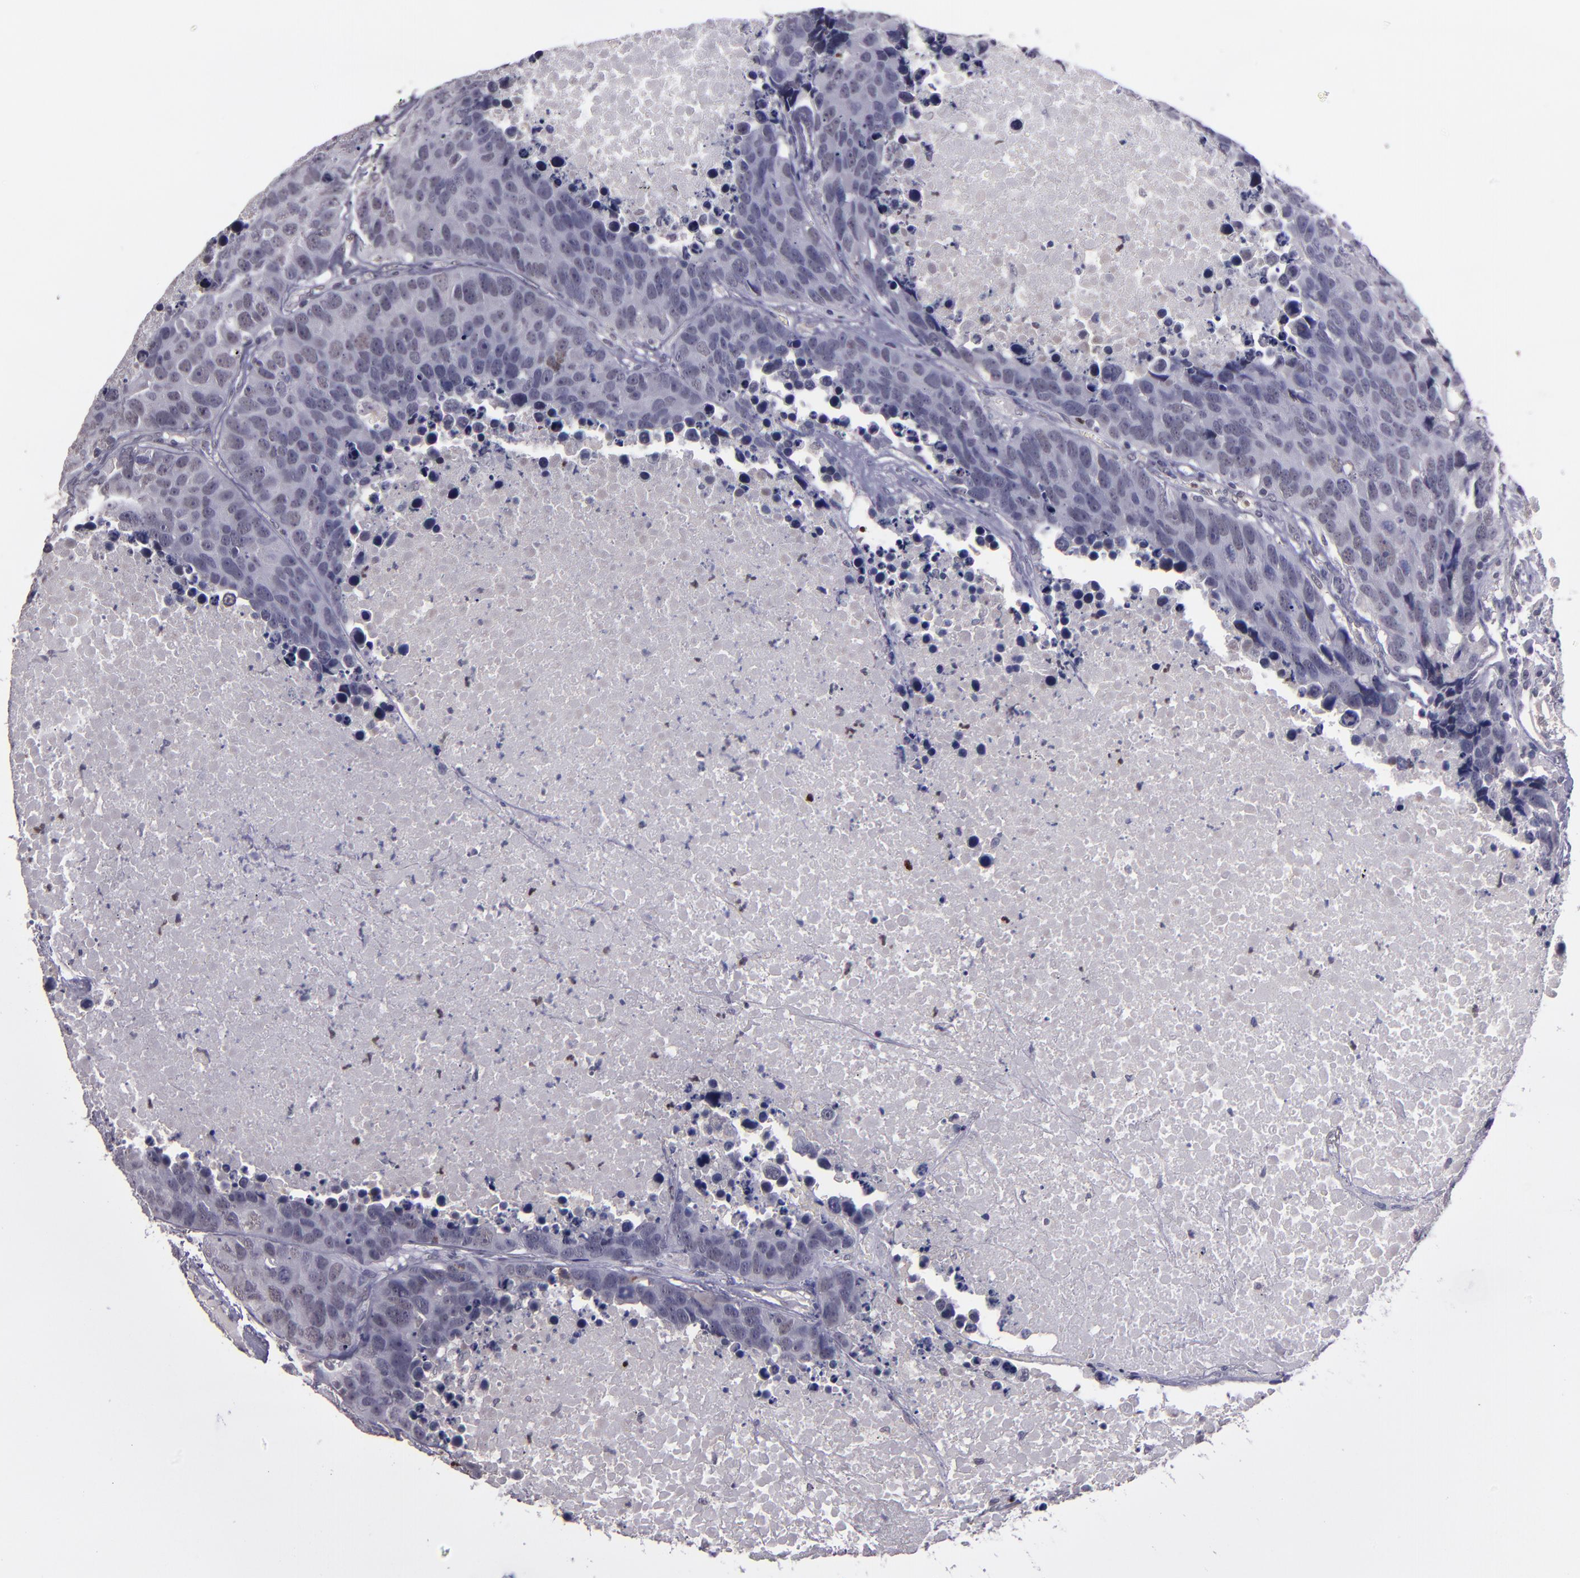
{"staining": {"intensity": "negative", "quantity": "none", "location": "none"}, "tissue": "carcinoid", "cell_type": "Tumor cells", "image_type": "cancer", "snomed": [{"axis": "morphology", "description": "Carcinoid, malignant, NOS"}, {"axis": "topography", "description": "Lung"}], "caption": "There is no significant positivity in tumor cells of carcinoid.", "gene": "CEBPE", "patient": {"sex": "male", "age": 60}}